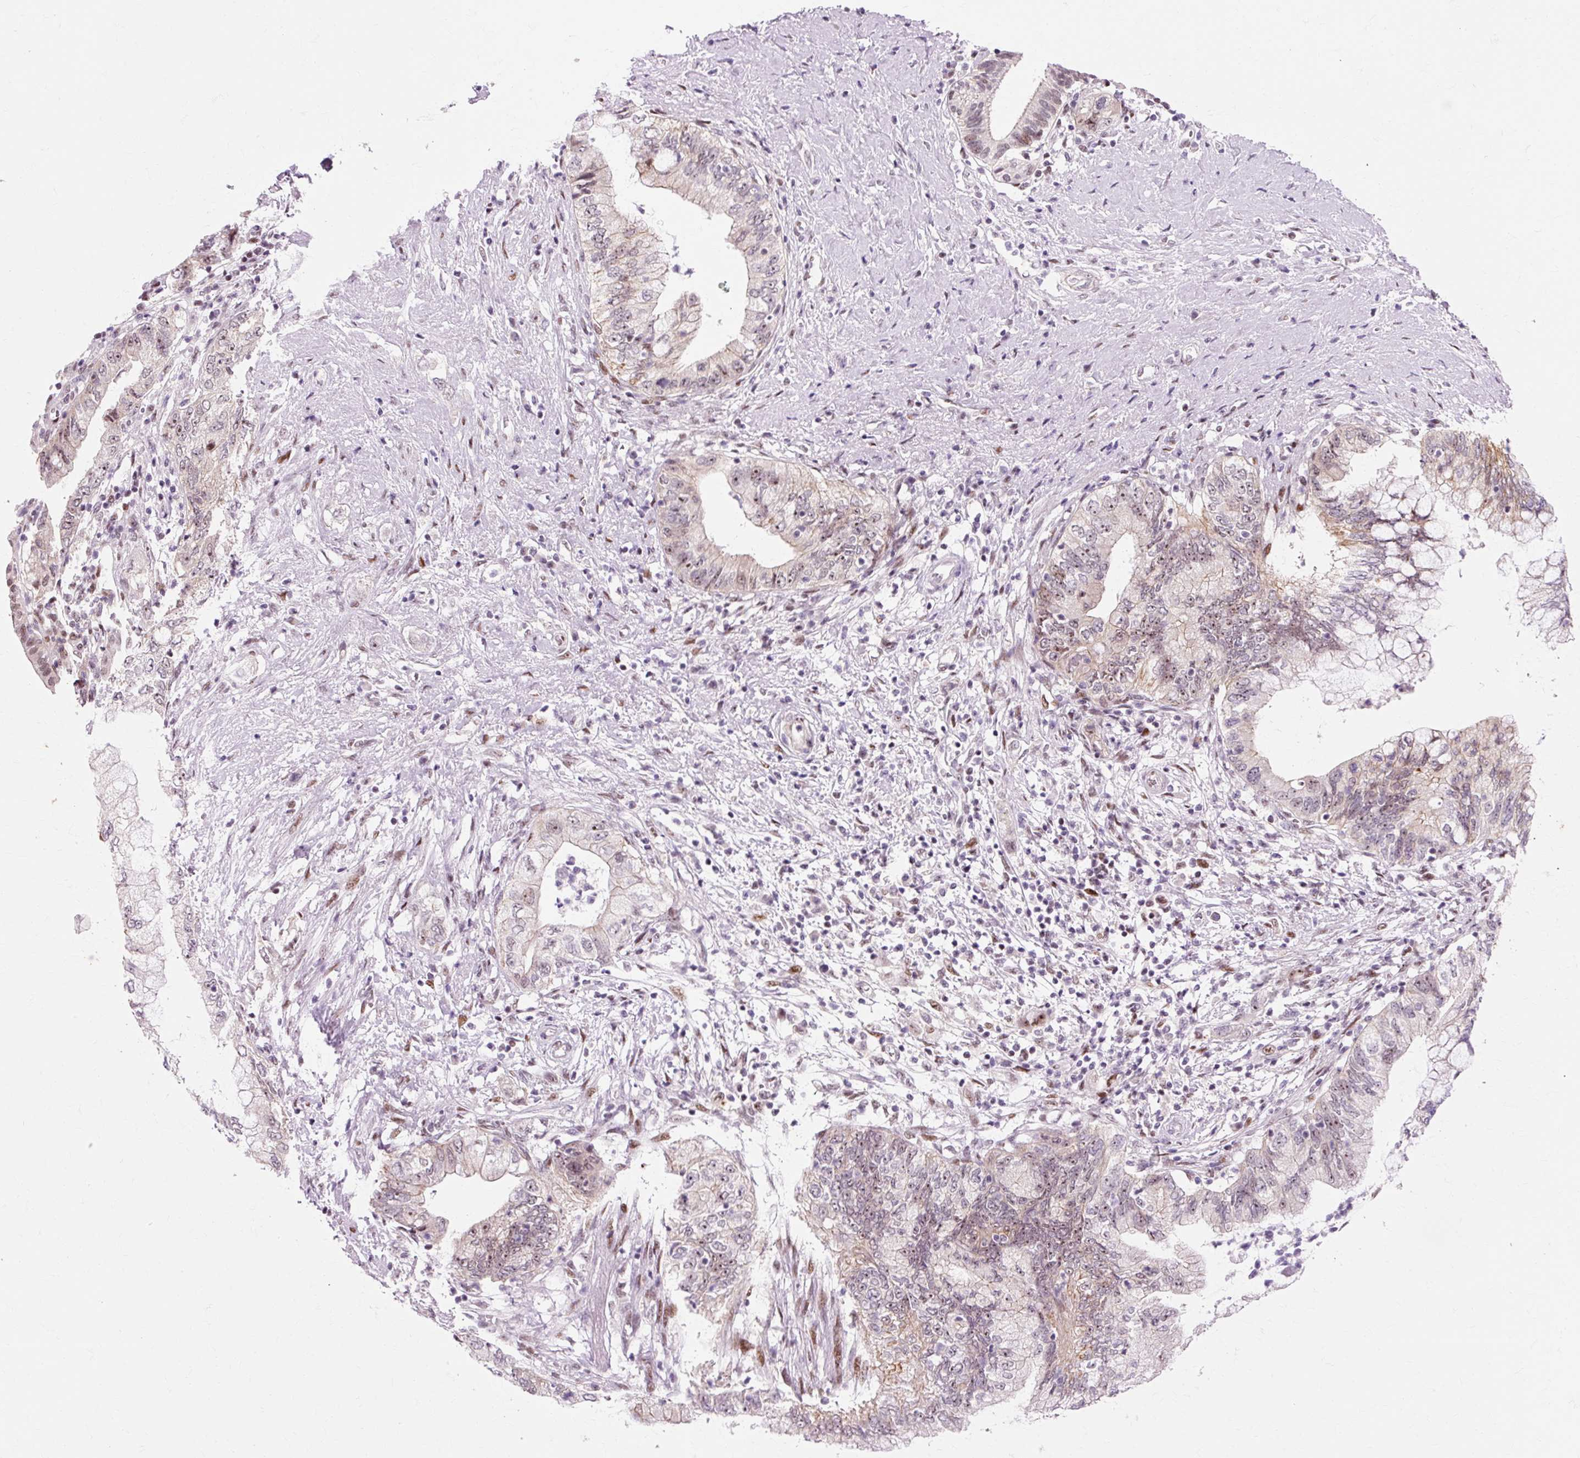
{"staining": {"intensity": "weak", "quantity": "25%-75%", "location": "cytoplasmic/membranous,nuclear"}, "tissue": "pancreatic cancer", "cell_type": "Tumor cells", "image_type": "cancer", "snomed": [{"axis": "morphology", "description": "Adenocarcinoma, NOS"}, {"axis": "topography", "description": "Pancreas"}], "caption": "Tumor cells display low levels of weak cytoplasmic/membranous and nuclear positivity in about 25%-75% of cells in human pancreatic cancer (adenocarcinoma).", "gene": "MACROD2", "patient": {"sex": "female", "age": 73}}